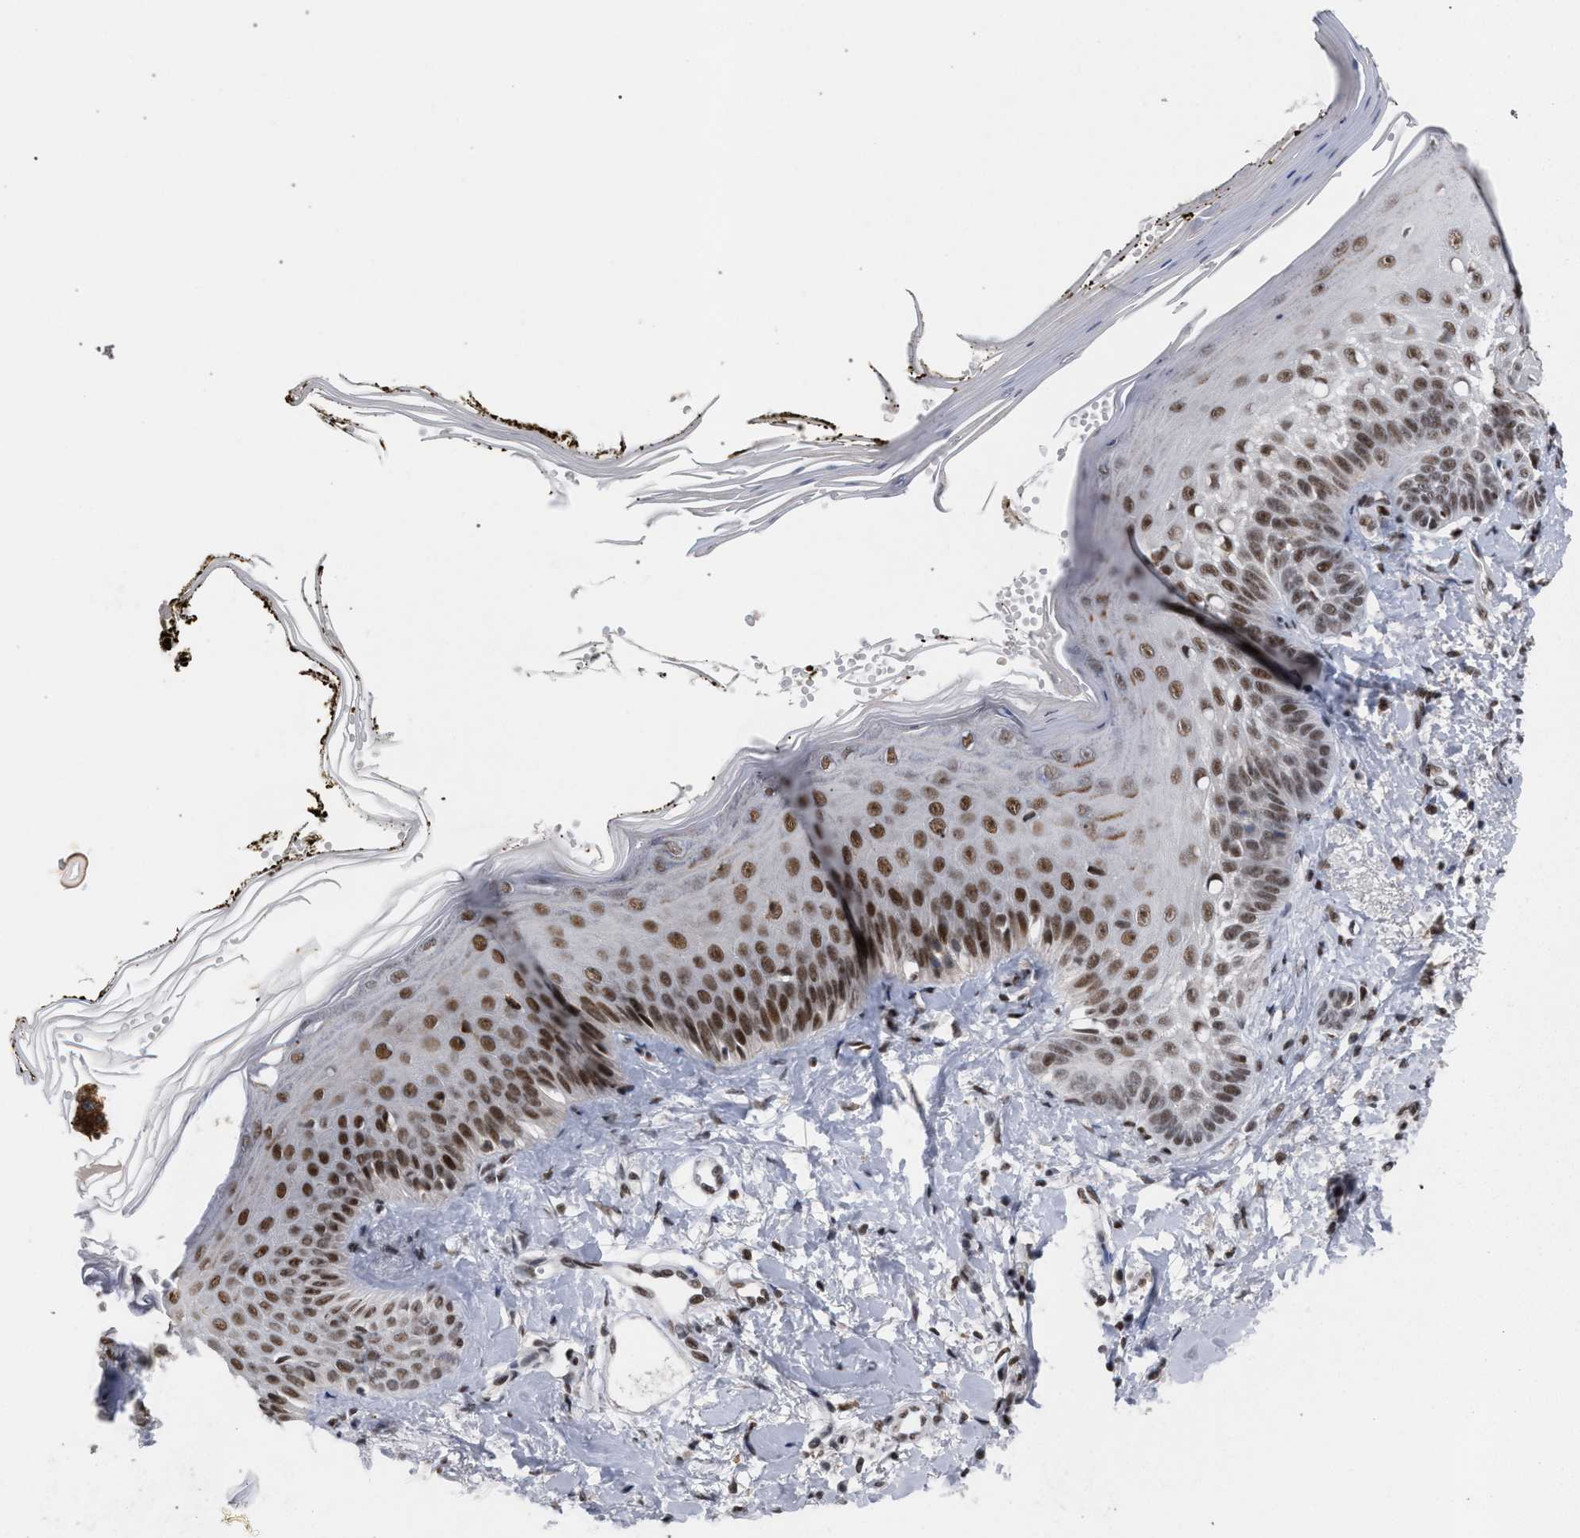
{"staining": {"intensity": "moderate", "quantity": ">75%", "location": "nuclear"}, "tissue": "skin", "cell_type": "Fibroblasts", "image_type": "normal", "snomed": [{"axis": "morphology", "description": "Normal tissue, NOS"}, {"axis": "topography", "description": "Skin"}, {"axis": "topography", "description": "Peripheral nerve tissue"}], "caption": "Moderate nuclear protein expression is appreciated in approximately >75% of fibroblasts in skin. (DAB = brown stain, brightfield microscopy at high magnification).", "gene": "SCAF4", "patient": {"sex": "male", "age": 24}}